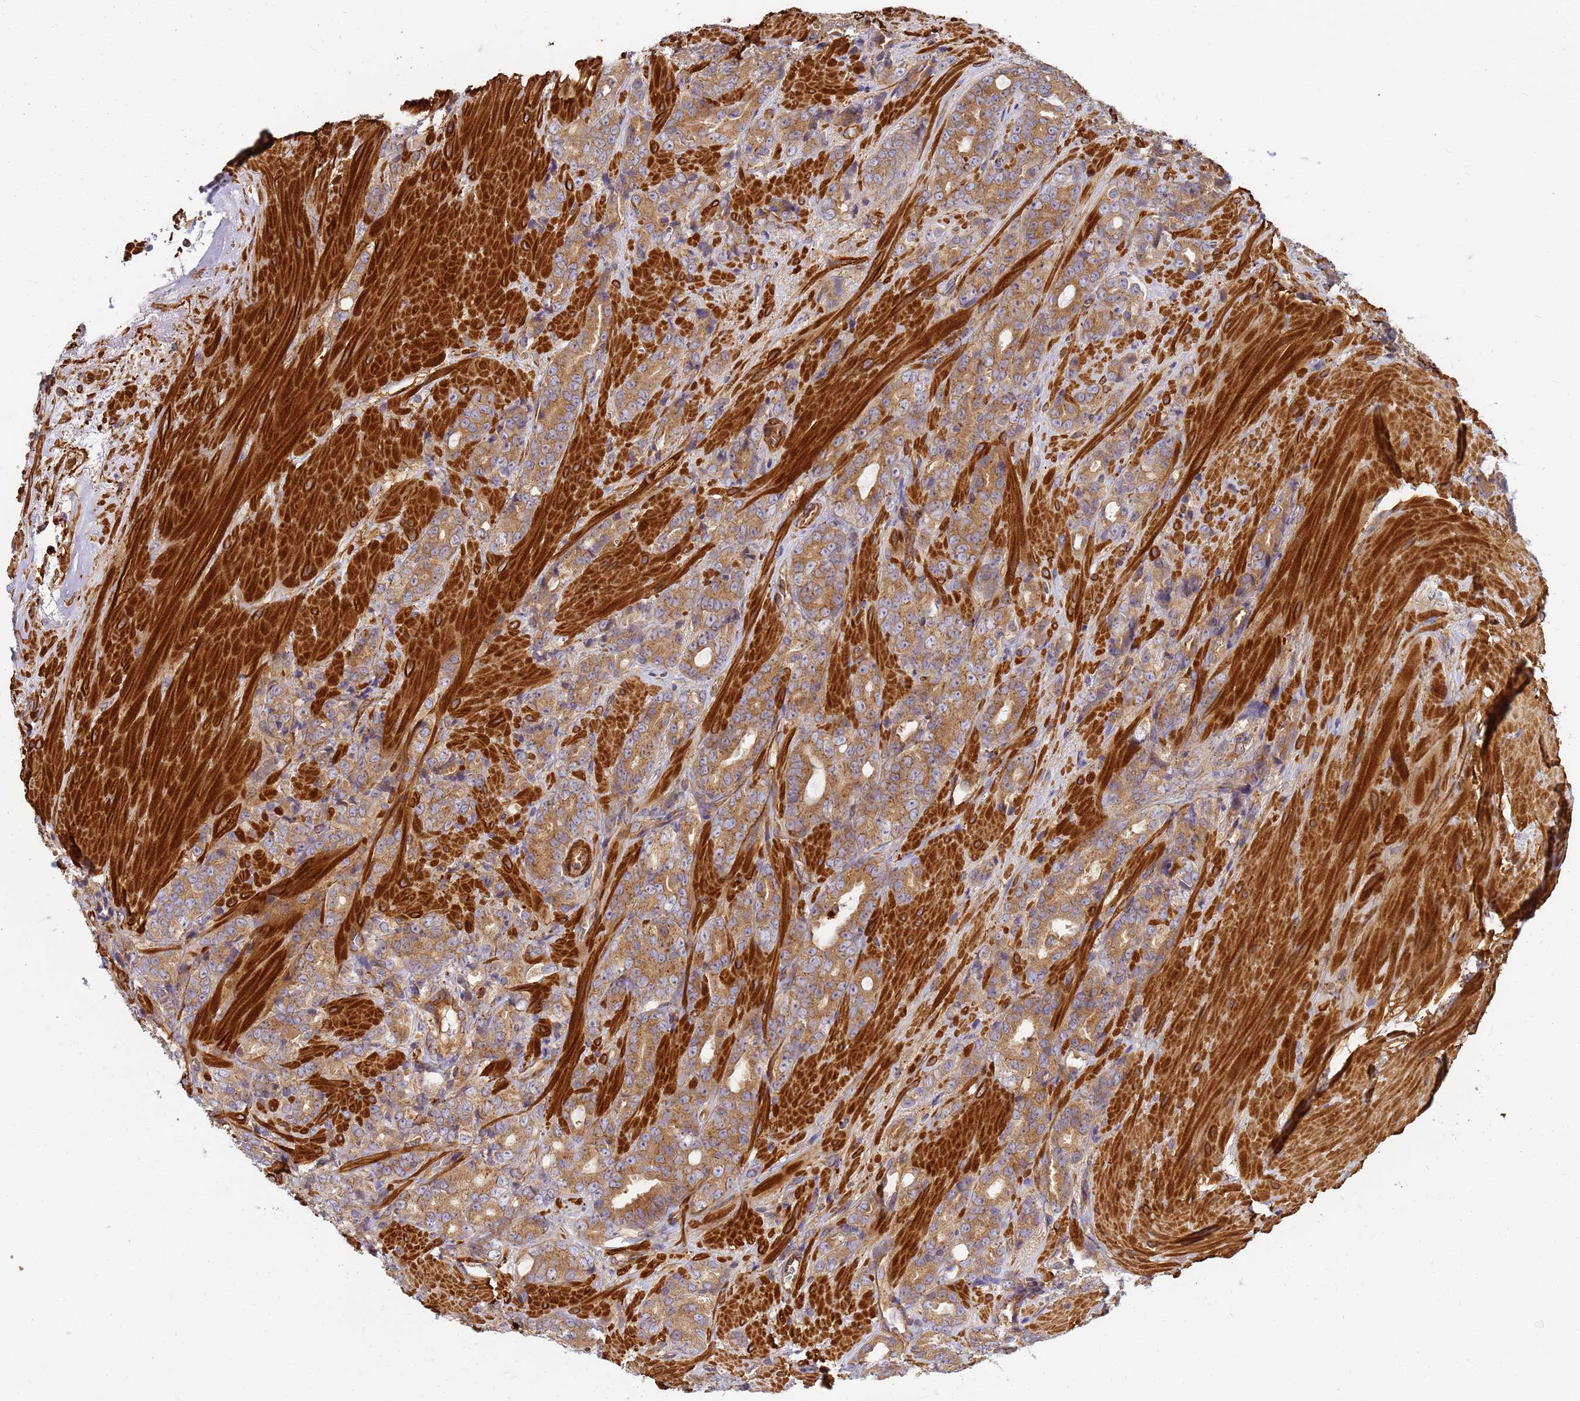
{"staining": {"intensity": "moderate", "quantity": ">75%", "location": "cytoplasmic/membranous"}, "tissue": "prostate cancer", "cell_type": "Tumor cells", "image_type": "cancer", "snomed": [{"axis": "morphology", "description": "Adenocarcinoma, High grade"}, {"axis": "topography", "description": "Prostate"}], "caption": "Tumor cells display medium levels of moderate cytoplasmic/membranous expression in approximately >75% of cells in high-grade adenocarcinoma (prostate). The staining was performed using DAB (3,3'-diaminobenzidine) to visualize the protein expression in brown, while the nuclei were stained in blue with hematoxylin (Magnification: 20x).", "gene": "C2CD5", "patient": {"sex": "male", "age": 62}}